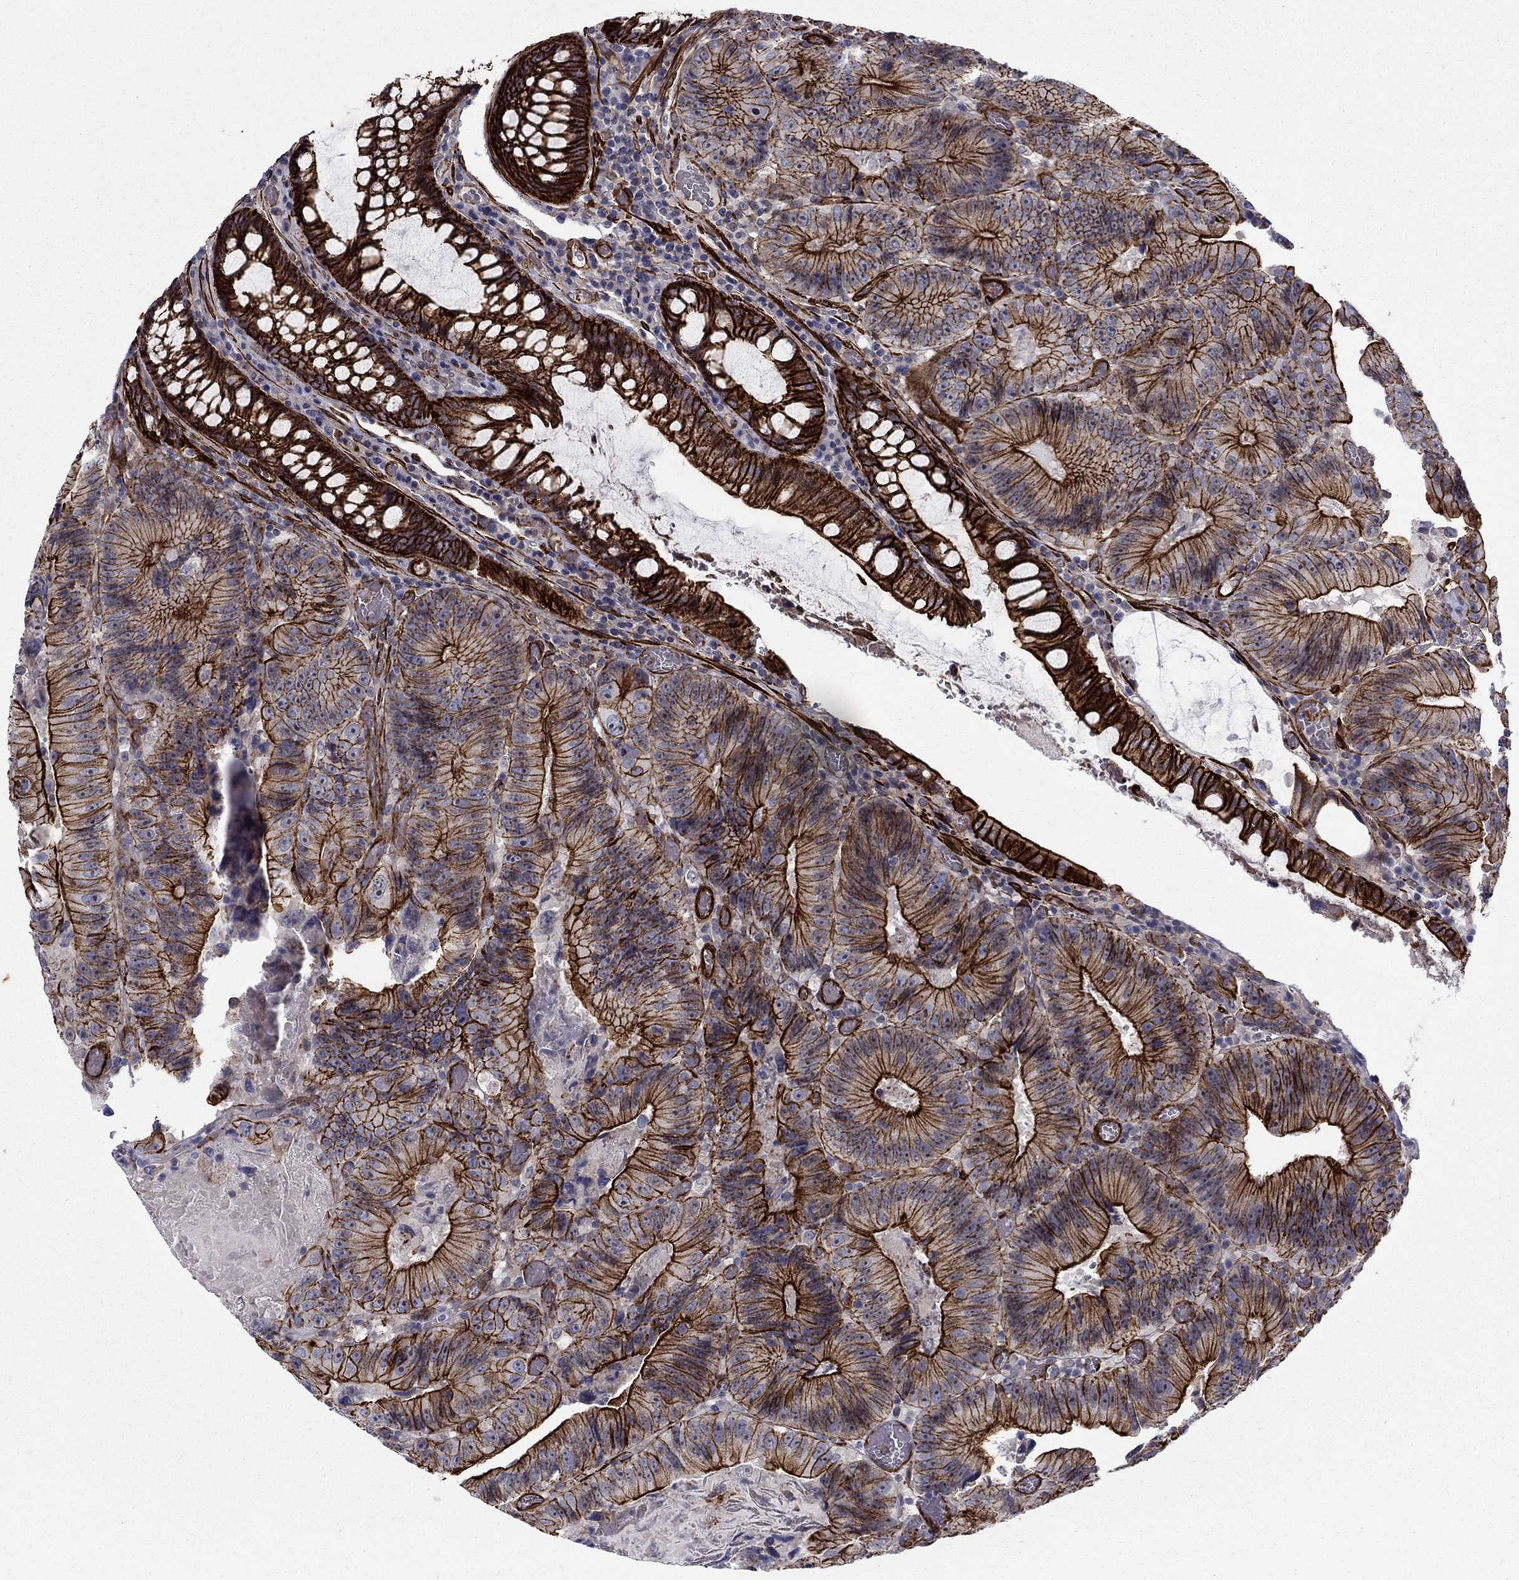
{"staining": {"intensity": "strong", "quantity": ">75%", "location": "cytoplasmic/membranous"}, "tissue": "colorectal cancer", "cell_type": "Tumor cells", "image_type": "cancer", "snomed": [{"axis": "morphology", "description": "Adenocarcinoma, NOS"}, {"axis": "topography", "description": "Colon"}], "caption": "Protein expression analysis of colorectal adenocarcinoma exhibits strong cytoplasmic/membranous expression in approximately >75% of tumor cells.", "gene": "KRBA1", "patient": {"sex": "female", "age": 86}}